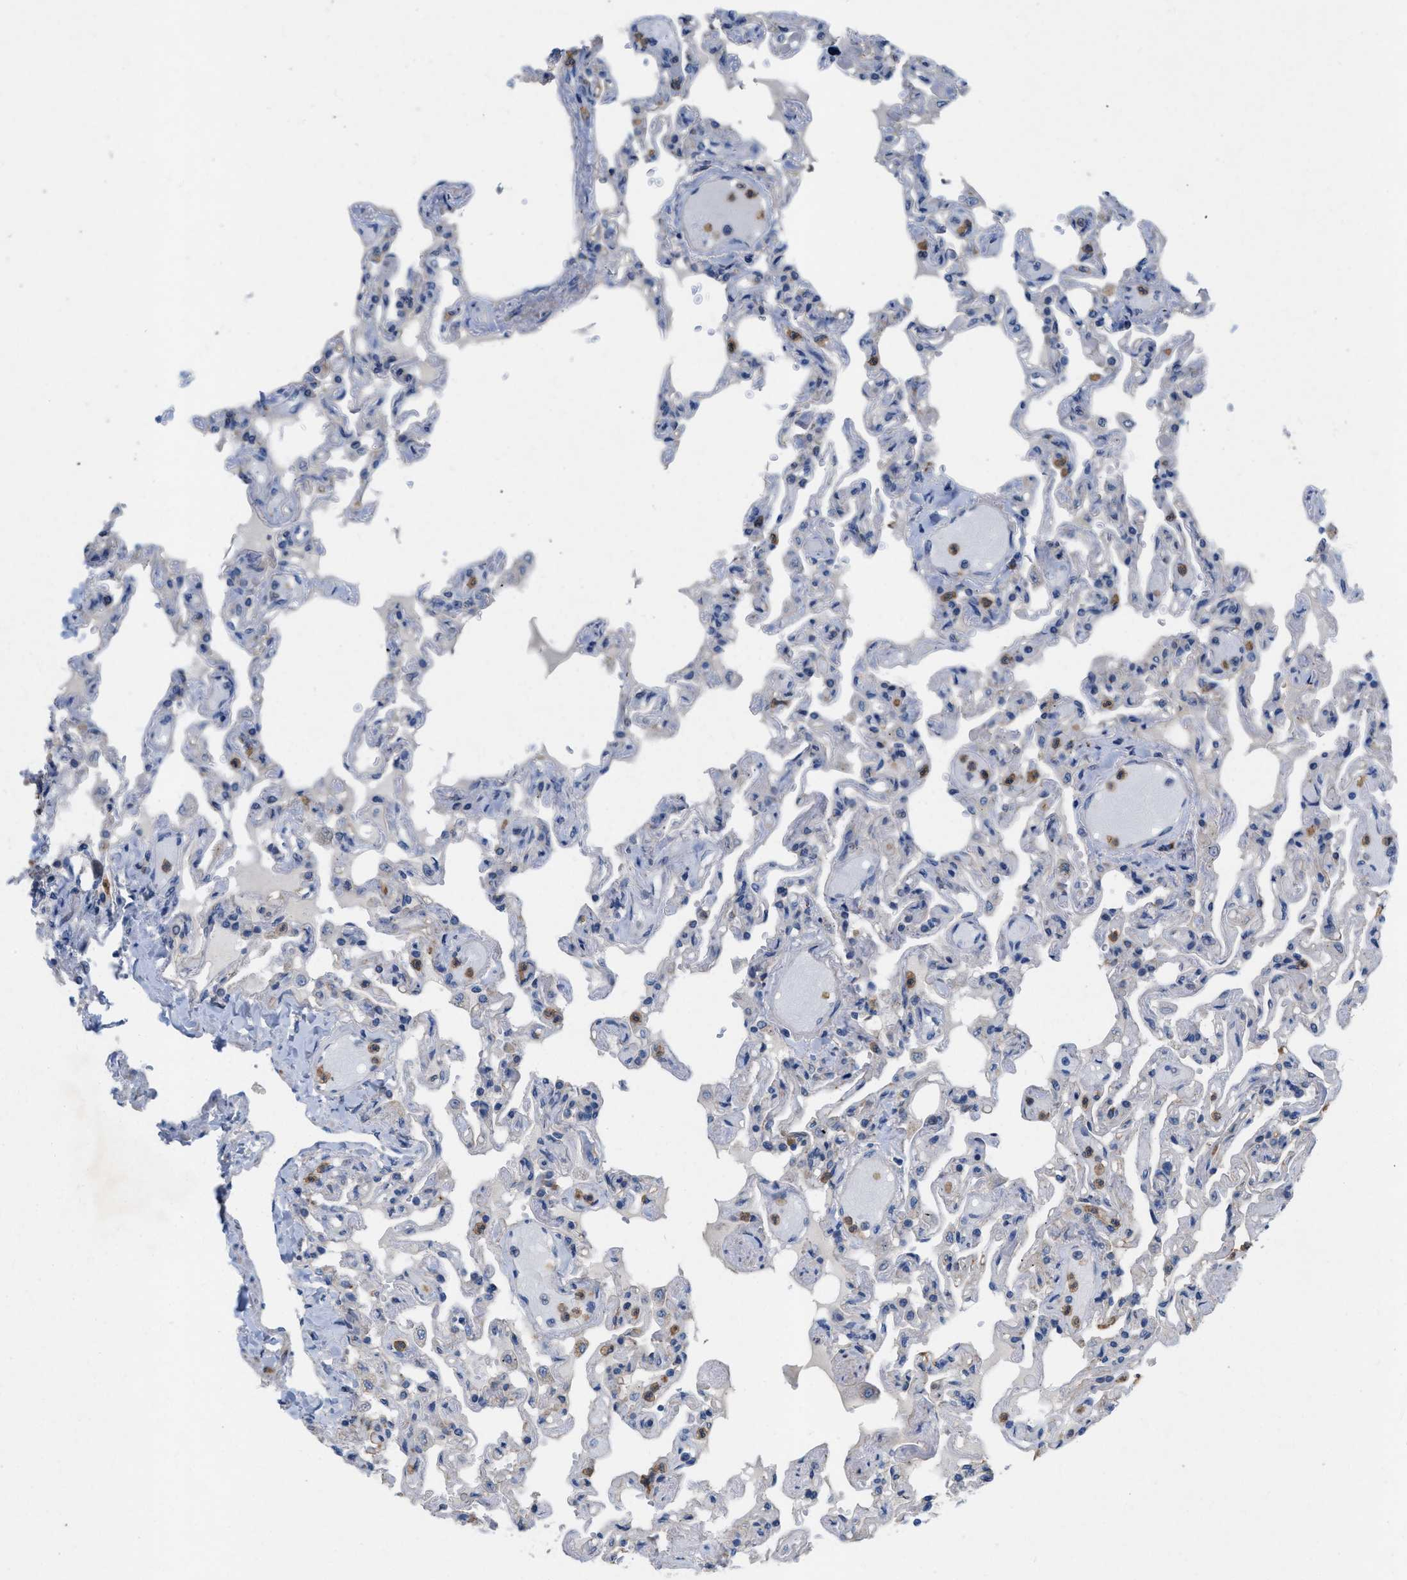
{"staining": {"intensity": "negative", "quantity": "none", "location": "none"}, "tissue": "lung", "cell_type": "Alveolar cells", "image_type": "normal", "snomed": [{"axis": "morphology", "description": "Normal tissue, NOS"}, {"axis": "topography", "description": "Lung"}], "caption": "IHC micrograph of benign lung stained for a protein (brown), which displays no expression in alveolar cells.", "gene": "PLPPR5", "patient": {"sex": "male", "age": 21}}